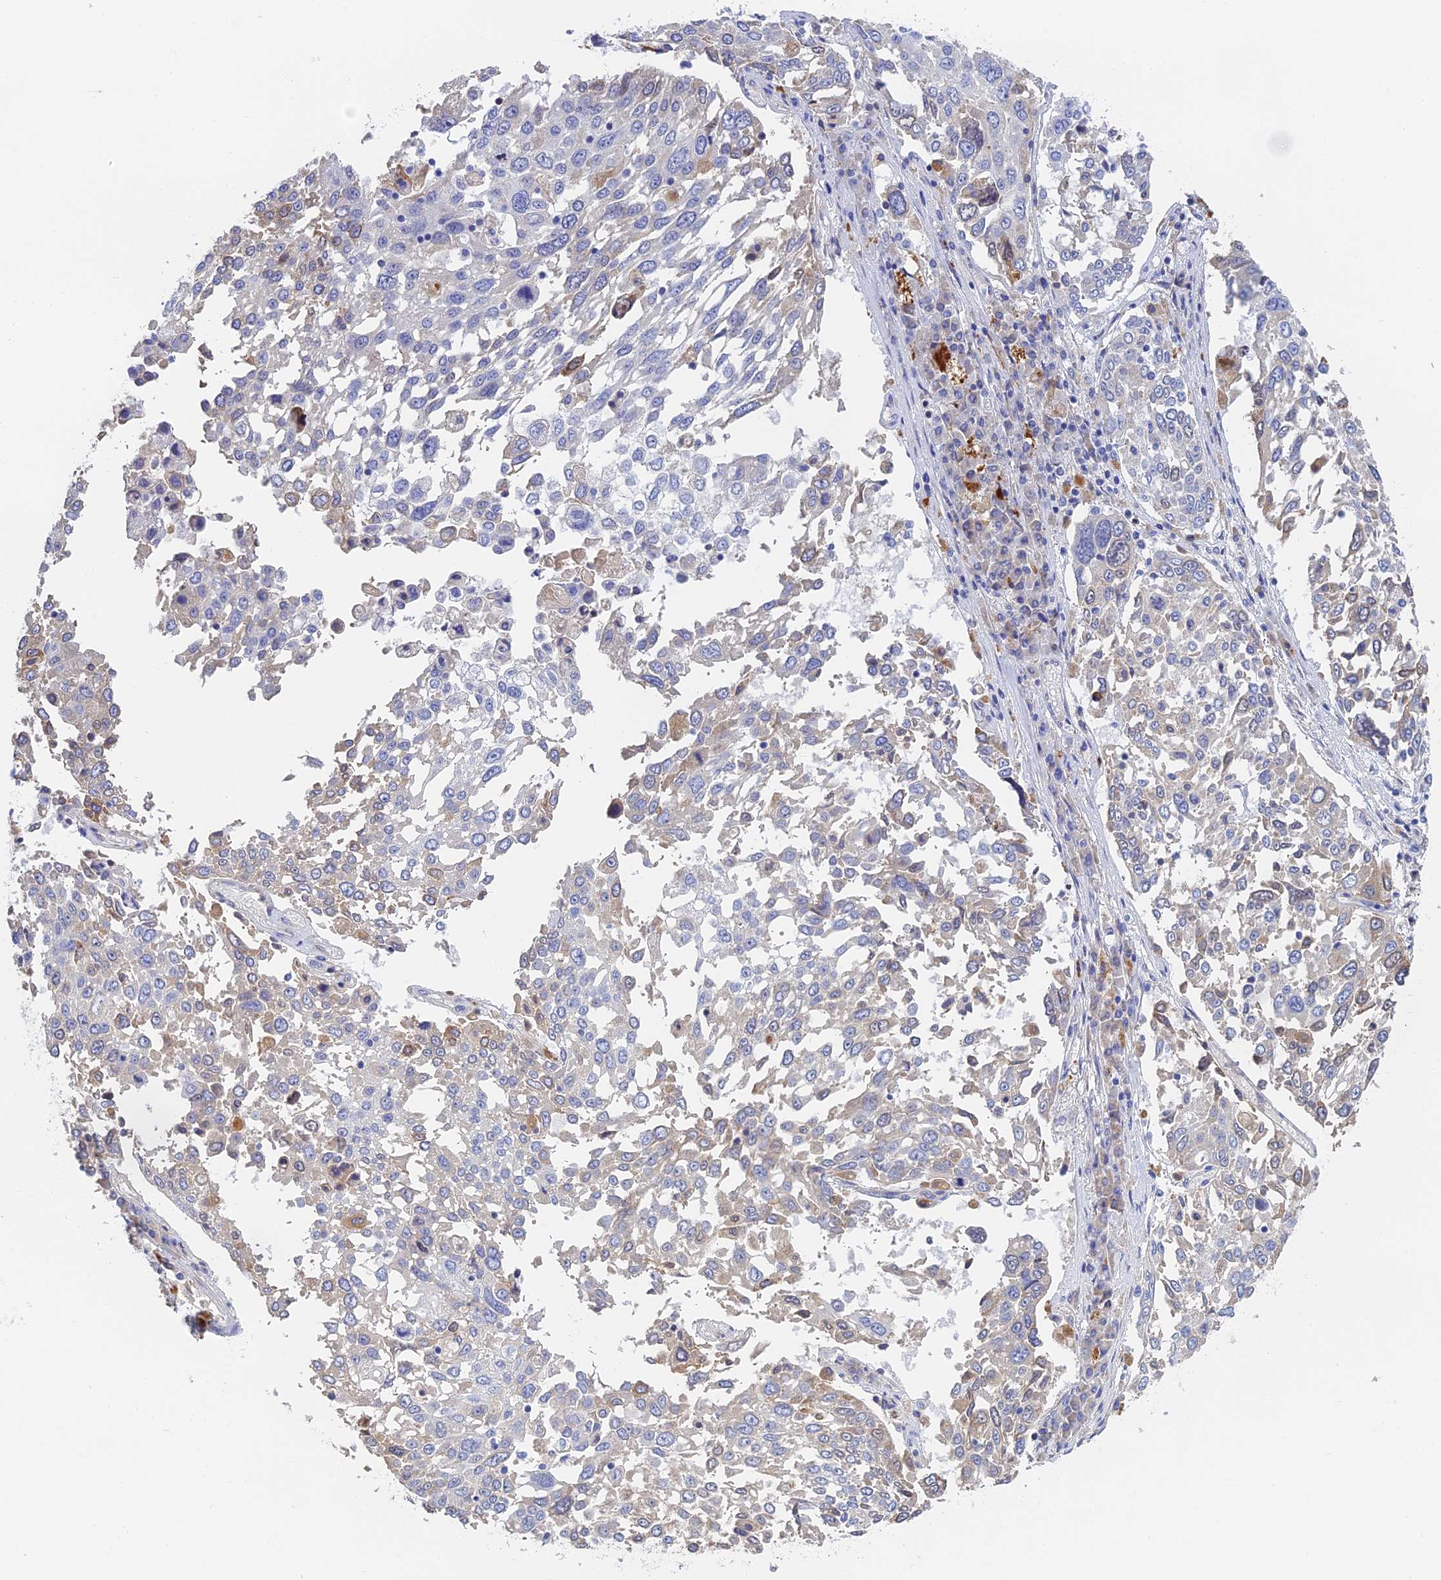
{"staining": {"intensity": "weak", "quantity": "<25%", "location": "cytoplasmic/membranous"}, "tissue": "lung cancer", "cell_type": "Tumor cells", "image_type": "cancer", "snomed": [{"axis": "morphology", "description": "Squamous cell carcinoma, NOS"}, {"axis": "topography", "description": "Lung"}], "caption": "There is no significant staining in tumor cells of lung squamous cell carcinoma. (DAB immunohistochemistry (IHC) visualized using brightfield microscopy, high magnification).", "gene": "RPGRIP1L", "patient": {"sex": "male", "age": 65}}